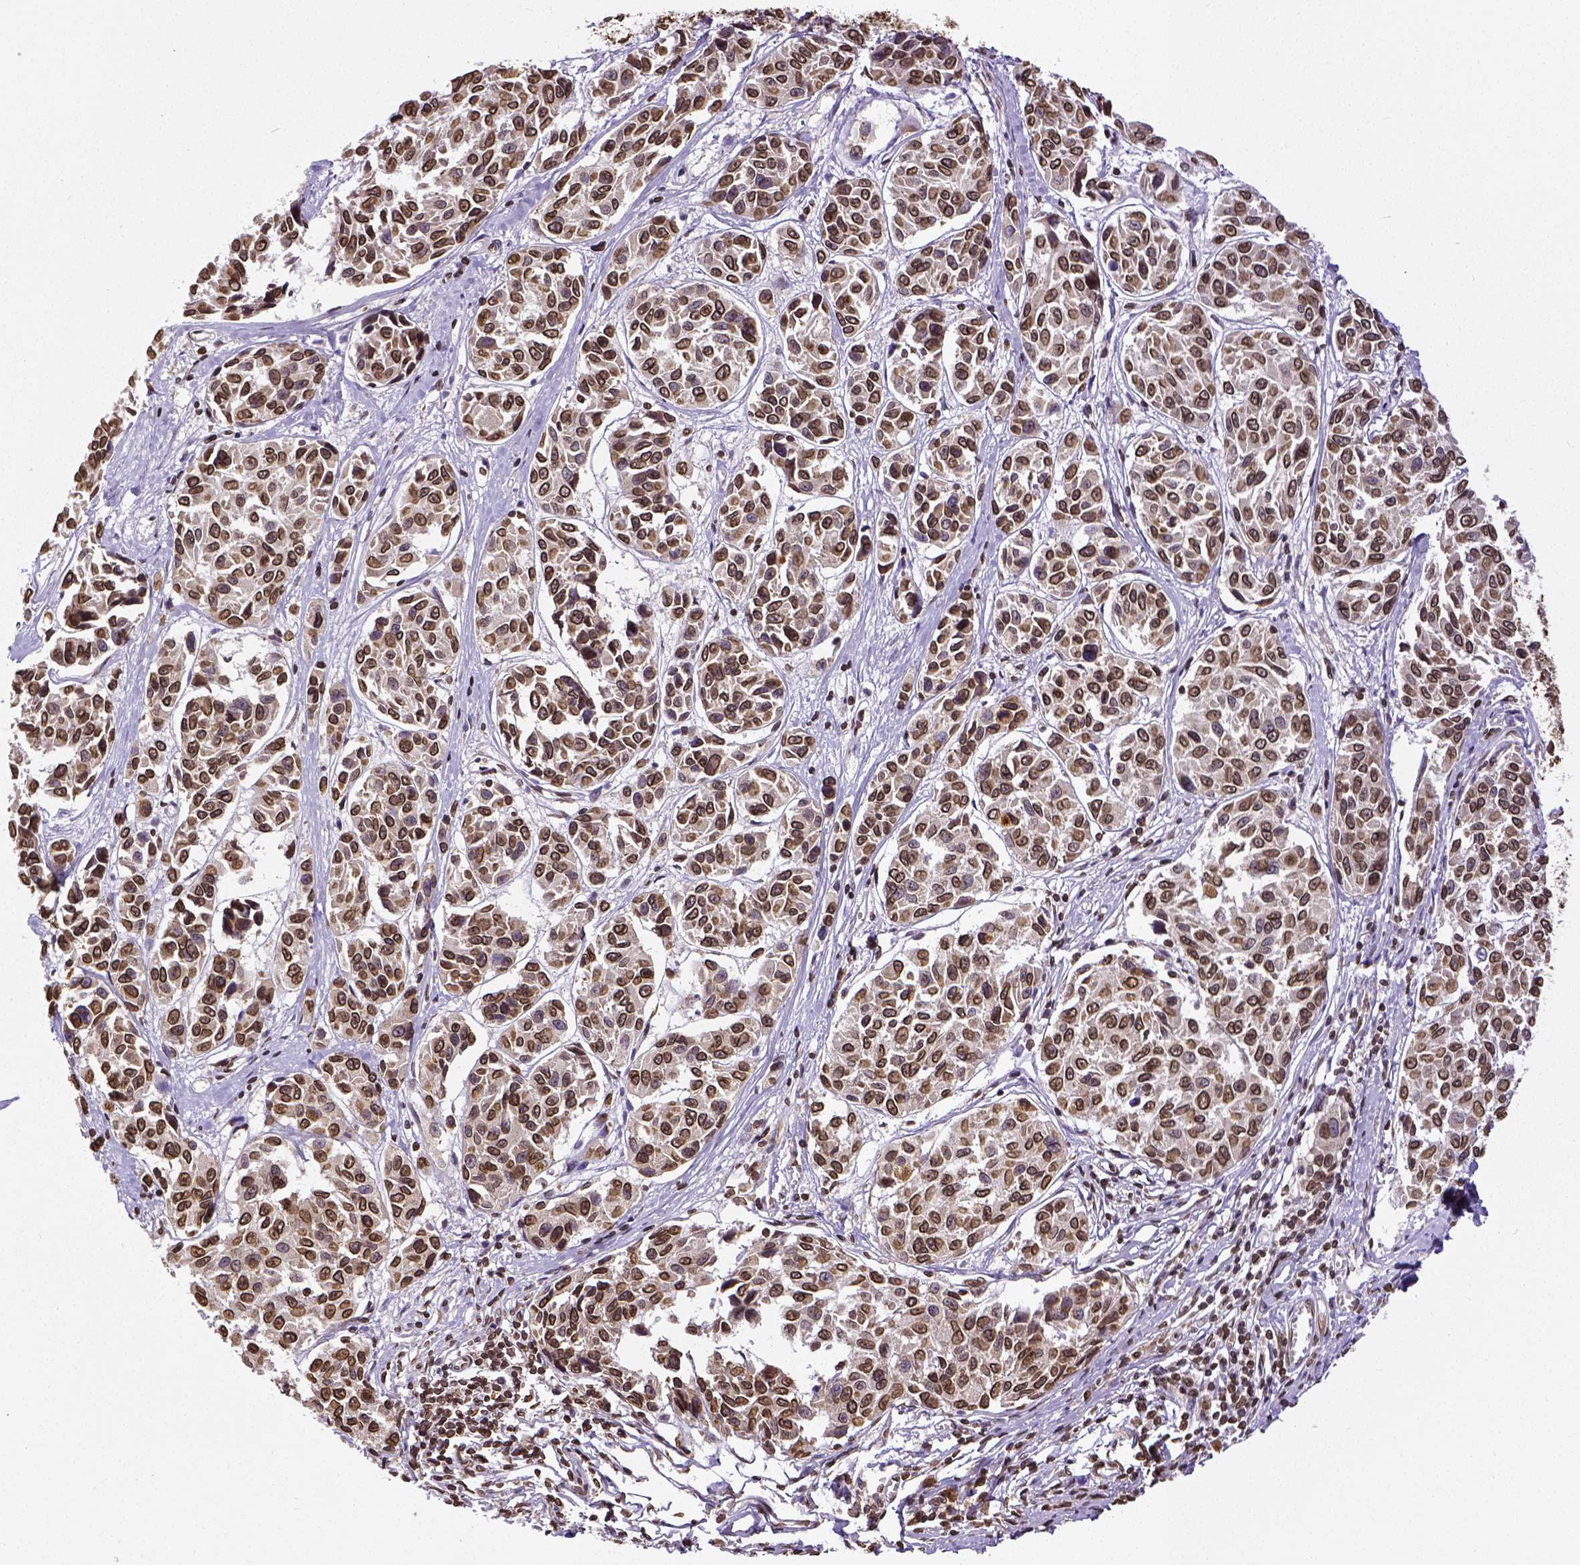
{"staining": {"intensity": "strong", "quantity": ">75%", "location": "cytoplasmic/membranous,nuclear"}, "tissue": "melanoma", "cell_type": "Tumor cells", "image_type": "cancer", "snomed": [{"axis": "morphology", "description": "Malignant melanoma, NOS"}, {"axis": "topography", "description": "Skin"}], "caption": "Melanoma stained with DAB (3,3'-diaminobenzidine) immunohistochemistry (IHC) exhibits high levels of strong cytoplasmic/membranous and nuclear positivity in approximately >75% of tumor cells.", "gene": "MTDH", "patient": {"sex": "female", "age": 66}}